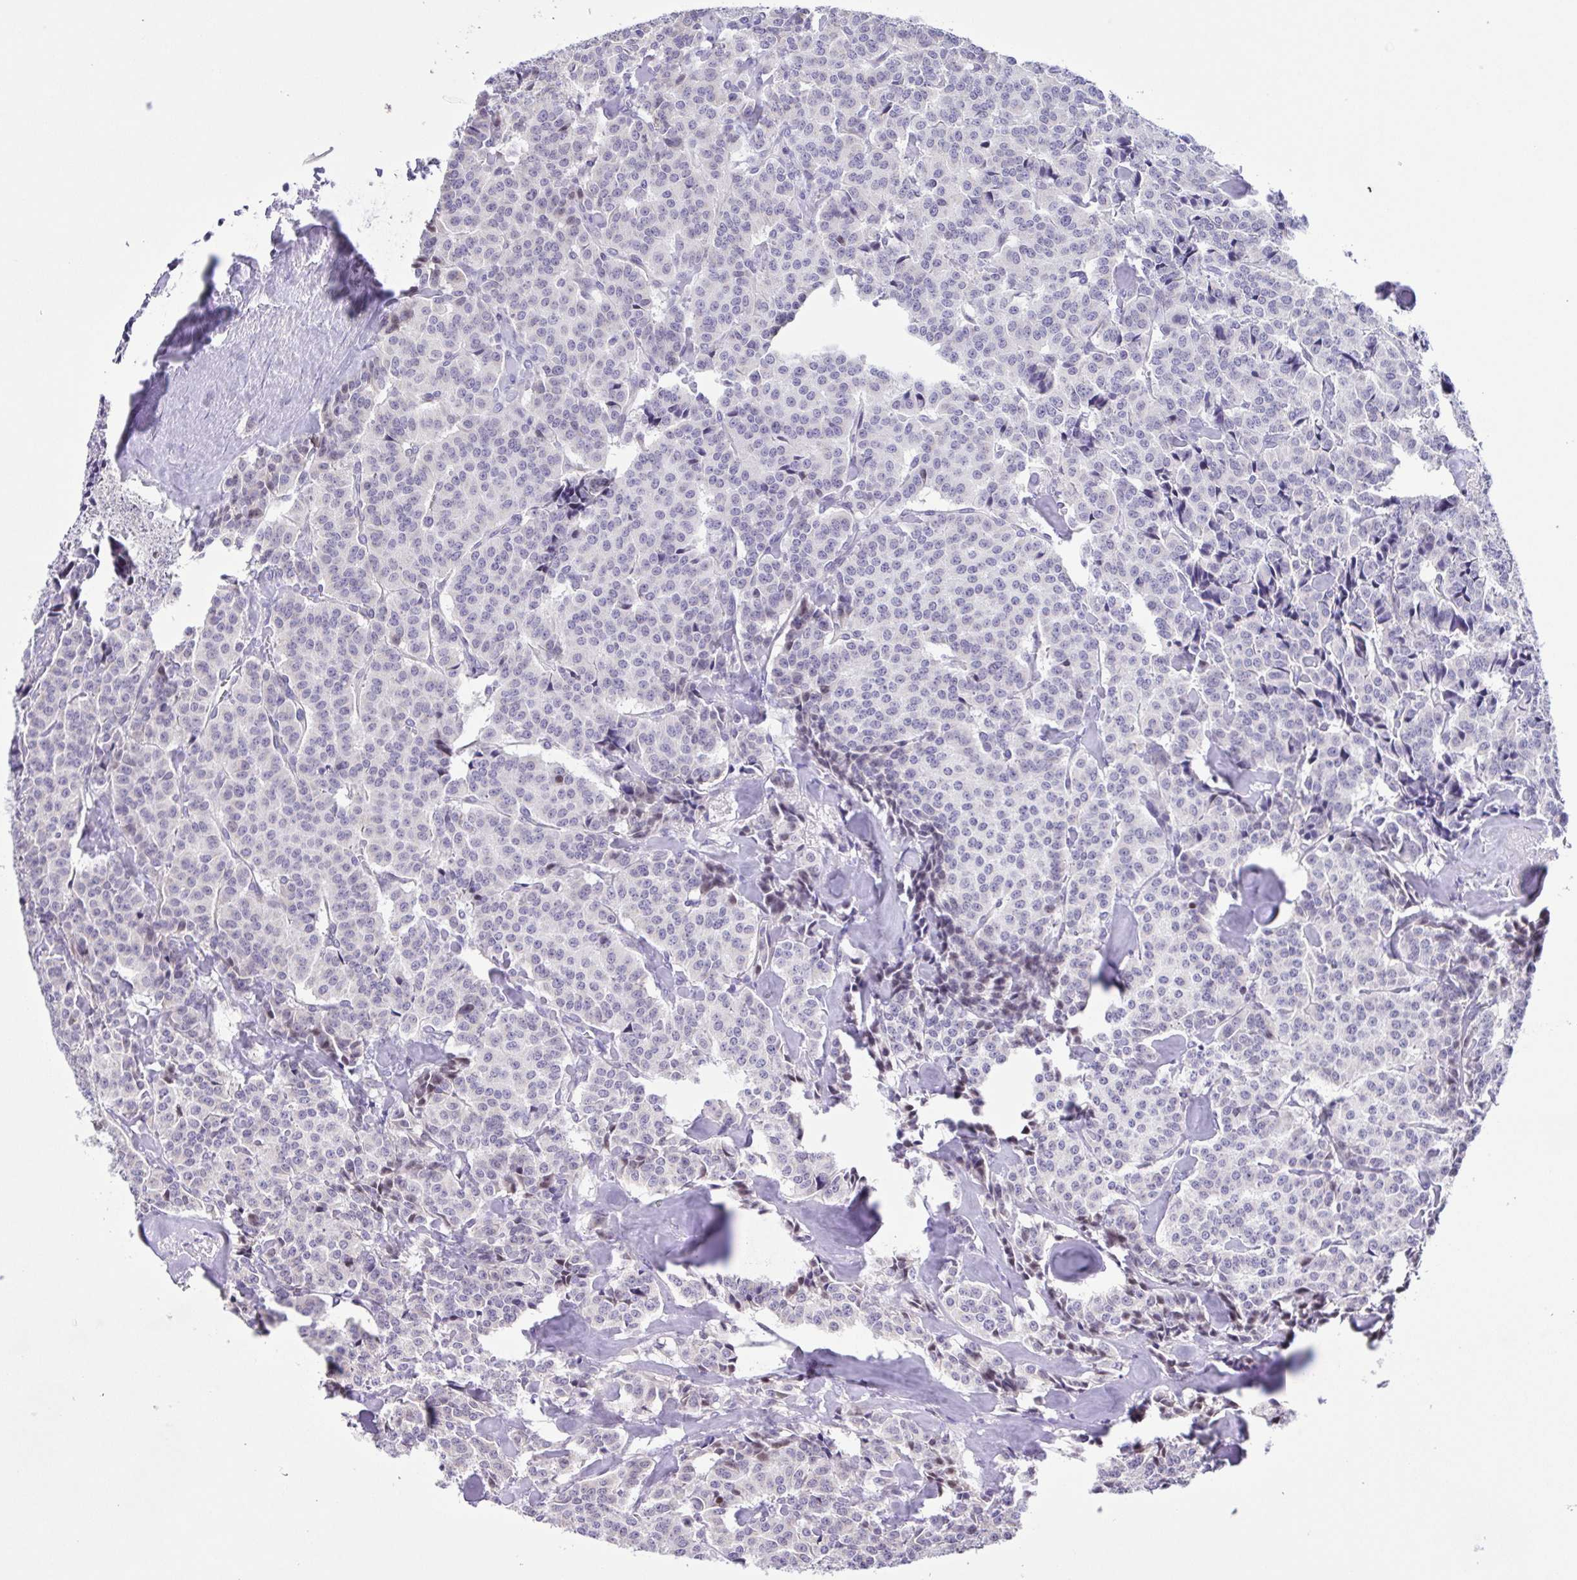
{"staining": {"intensity": "negative", "quantity": "none", "location": "none"}, "tissue": "carcinoid", "cell_type": "Tumor cells", "image_type": "cancer", "snomed": [{"axis": "morphology", "description": "Normal tissue, NOS"}, {"axis": "morphology", "description": "Carcinoid, malignant, NOS"}, {"axis": "topography", "description": "Lung"}], "caption": "Malignant carcinoid was stained to show a protein in brown. There is no significant expression in tumor cells. Brightfield microscopy of immunohistochemistry stained with DAB (3,3'-diaminobenzidine) (brown) and hematoxylin (blue), captured at high magnification.", "gene": "TGM3", "patient": {"sex": "female", "age": 46}}